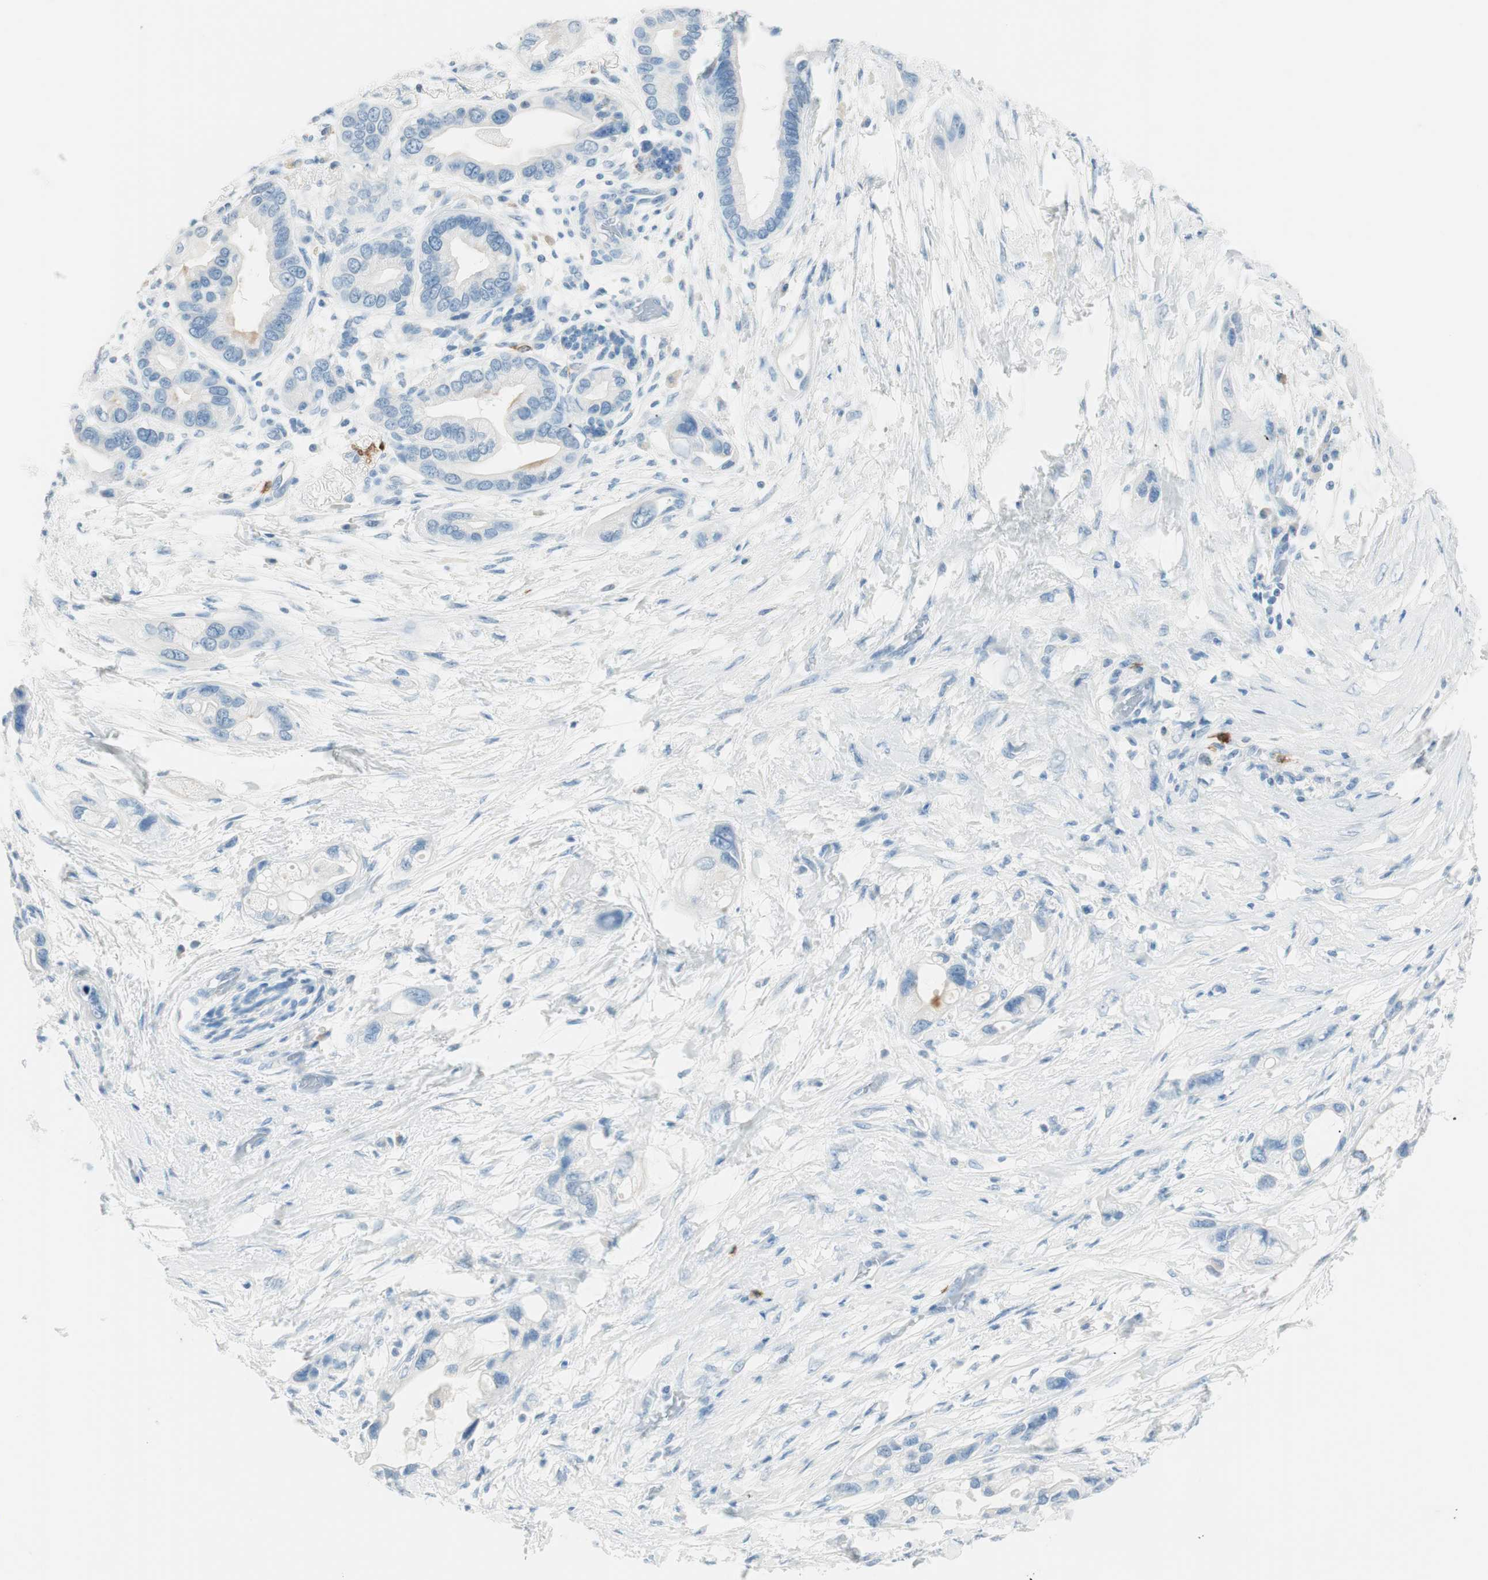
{"staining": {"intensity": "negative", "quantity": "none", "location": "none"}, "tissue": "pancreatic cancer", "cell_type": "Tumor cells", "image_type": "cancer", "snomed": [{"axis": "morphology", "description": "Adenocarcinoma, NOS"}, {"axis": "topography", "description": "Pancreas"}], "caption": "High magnification brightfield microscopy of pancreatic adenocarcinoma stained with DAB (3,3'-diaminobenzidine) (brown) and counterstained with hematoxylin (blue): tumor cells show no significant staining.", "gene": "TNFRSF13C", "patient": {"sex": "female", "age": 77}}